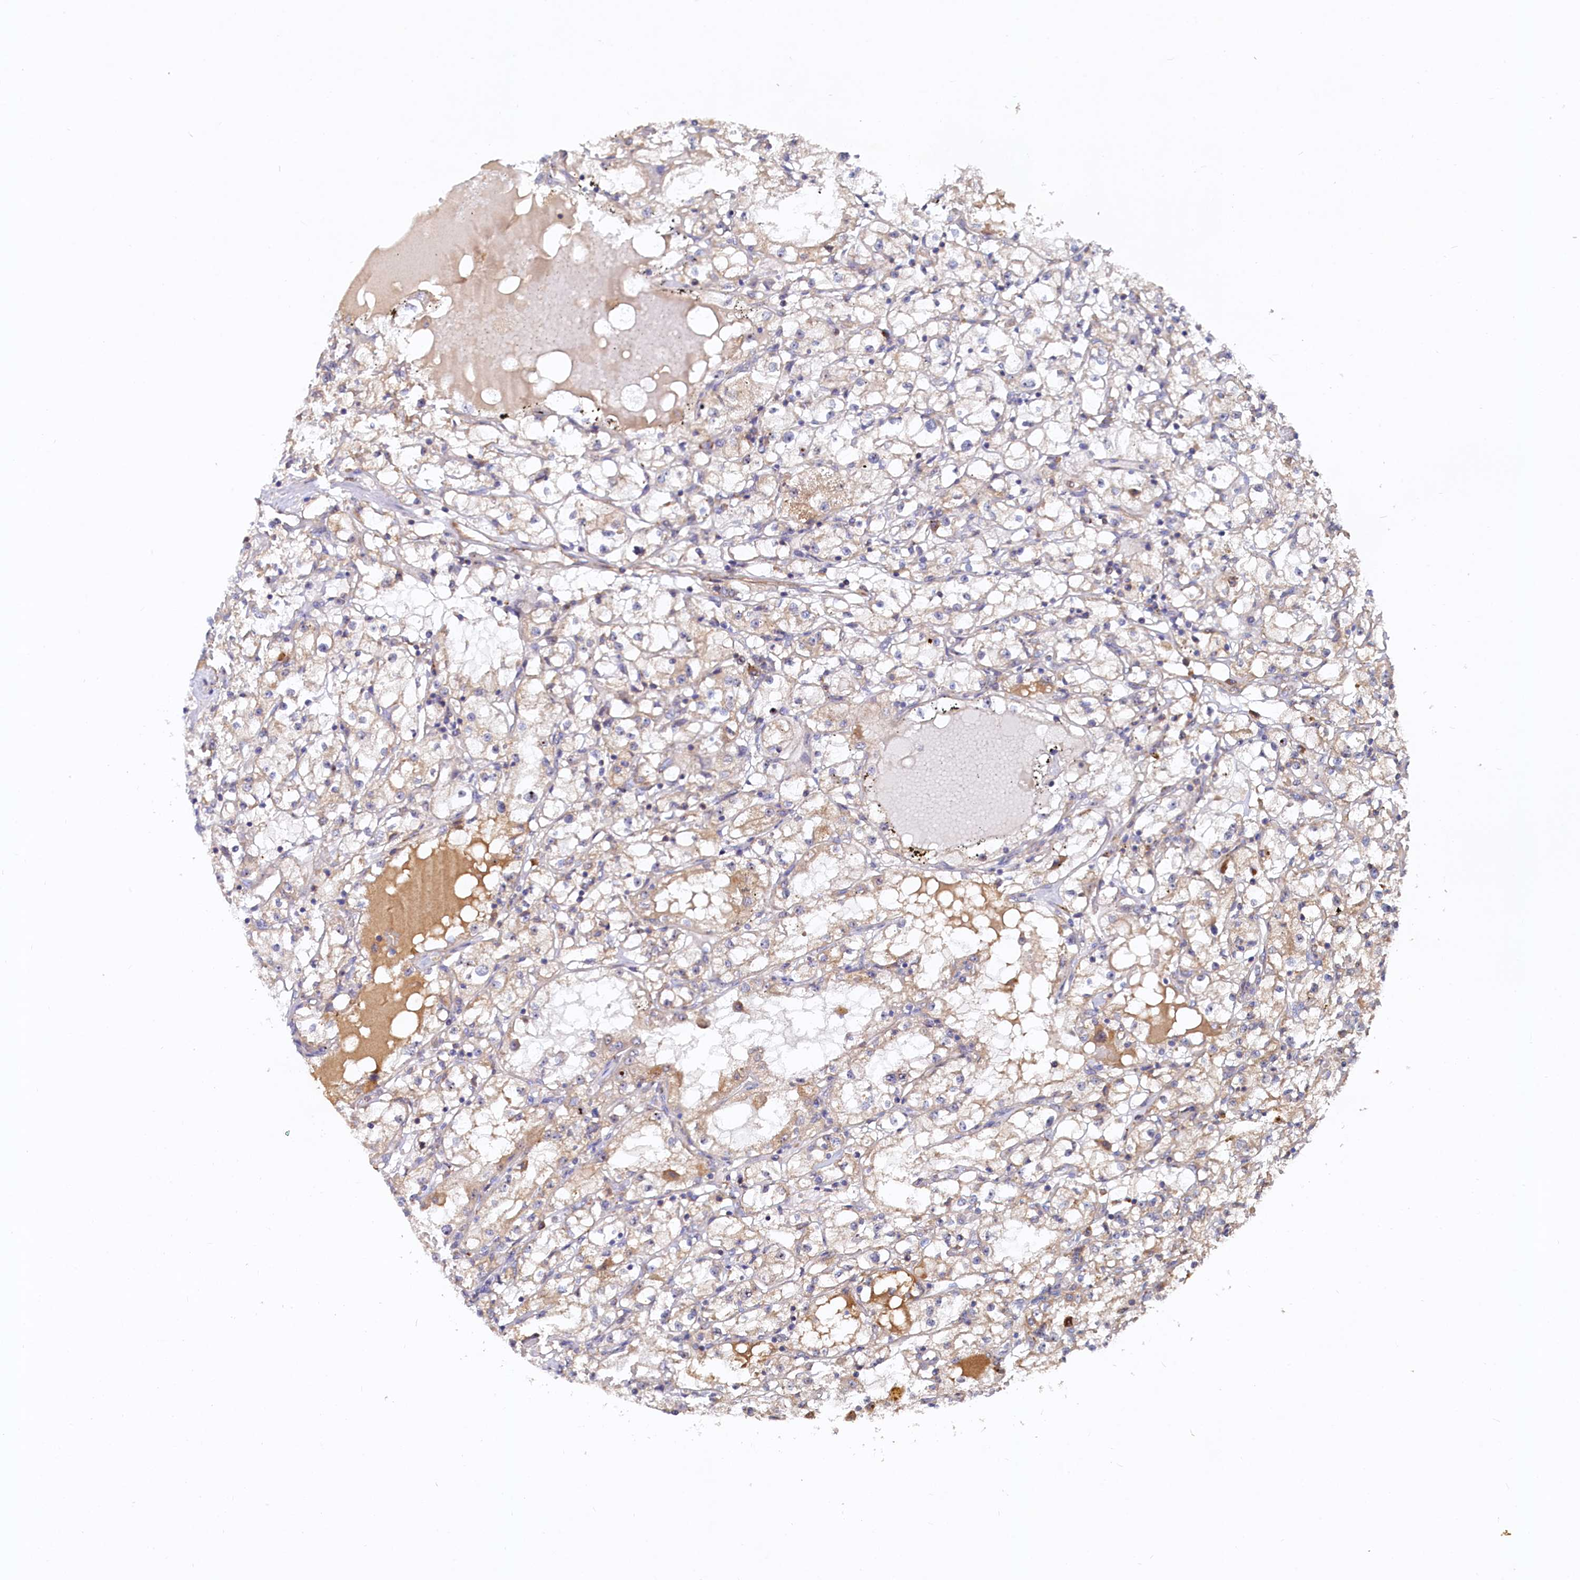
{"staining": {"intensity": "negative", "quantity": "none", "location": "none"}, "tissue": "renal cancer", "cell_type": "Tumor cells", "image_type": "cancer", "snomed": [{"axis": "morphology", "description": "Adenocarcinoma, NOS"}, {"axis": "topography", "description": "Kidney"}], "caption": "A high-resolution histopathology image shows IHC staining of adenocarcinoma (renal), which demonstrates no significant staining in tumor cells.", "gene": "RGS7BP", "patient": {"sex": "male", "age": 56}}